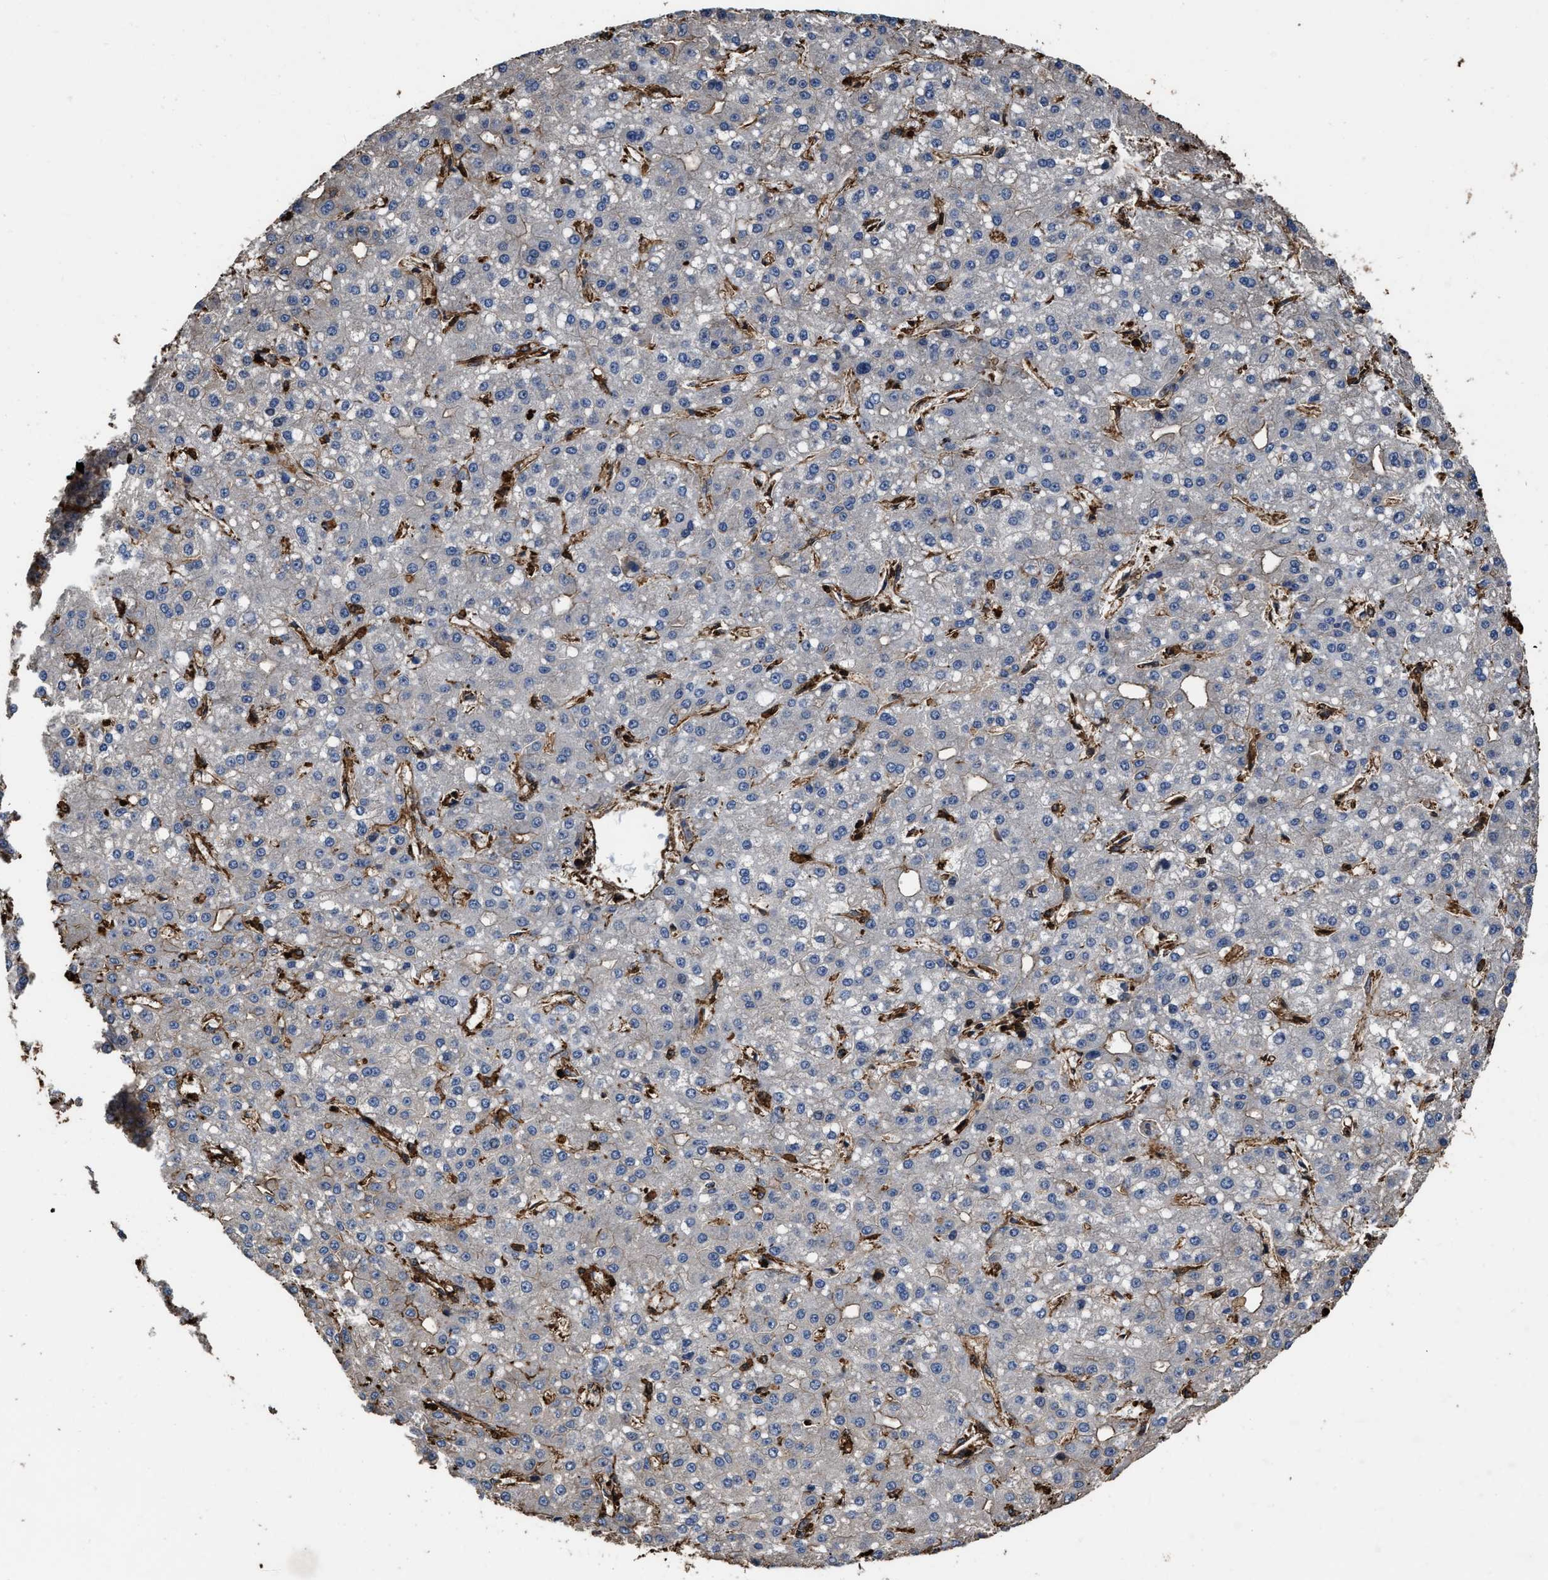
{"staining": {"intensity": "weak", "quantity": "<25%", "location": "cytoplasmic/membranous"}, "tissue": "liver cancer", "cell_type": "Tumor cells", "image_type": "cancer", "snomed": [{"axis": "morphology", "description": "Carcinoma, Hepatocellular, NOS"}, {"axis": "topography", "description": "Liver"}], "caption": "Immunohistochemical staining of human hepatocellular carcinoma (liver) displays no significant positivity in tumor cells.", "gene": "KBTBD2", "patient": {"sex": "male", "age": 67}}